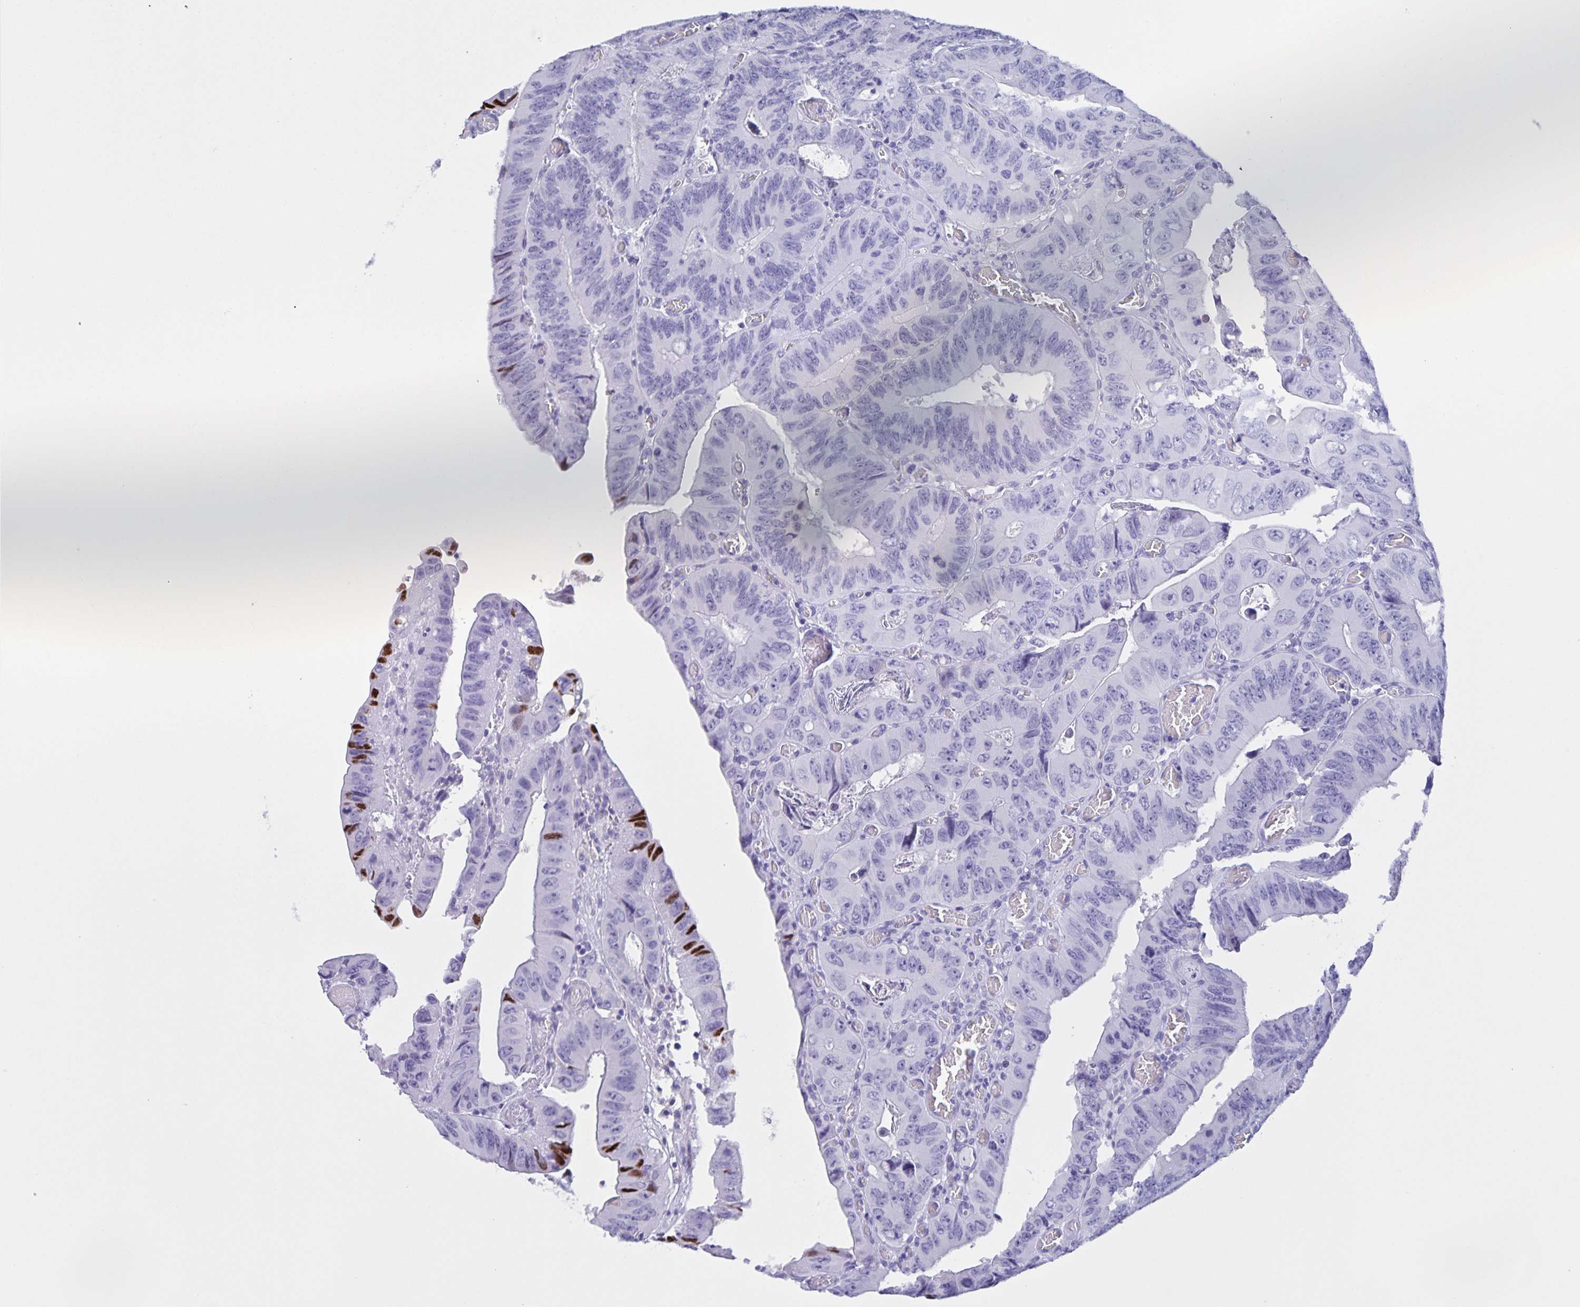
{"staining": {"intensity": "strong", "quantity": "<25%", "location": "nuclear"}, "tissue": "colorectal cancer", "cell_type": "Tumor cells", "image_type": "cancer", "snomed": [{"axis": "morphology", "description": "Adenocarcinoma, NOS"}, {"axis": "topography", "description": "Colon"}], "caption": "The immunohistochemical stain shows strong nuclear staining in tumor cells of colorectal cancer (adenocarcinoma) tissue. The staining was performed using DAB to visualize the protein expression in brown, while the nuclei were stained in blue with hematoxylin (Magnification: 20x).", "gene": "TGIF2LX", "patient": {"sex": "female", "age": 84}}